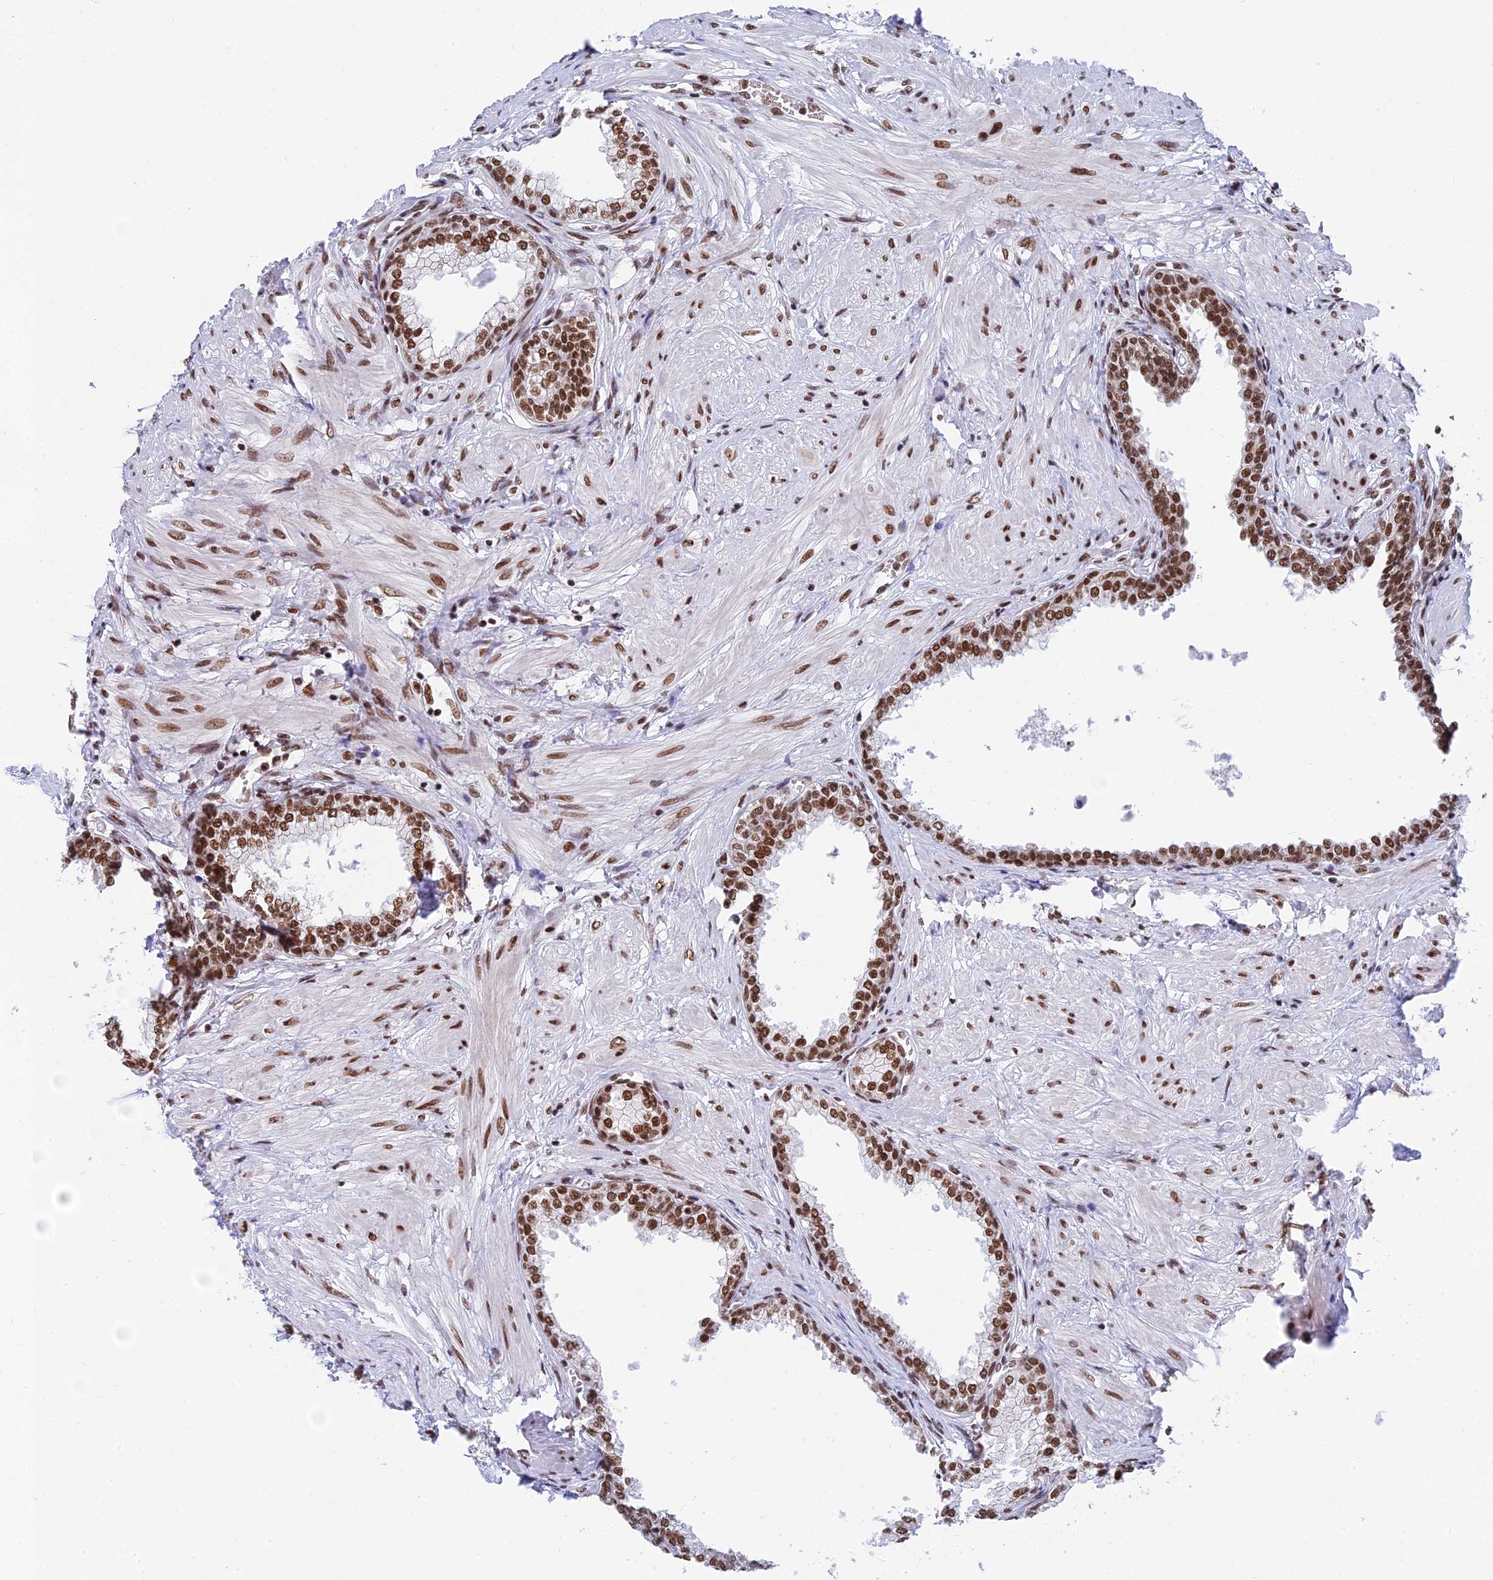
{"staining": {"intensity": "strong", "quantity": ">75%", "location": "nuclear"}, "tissue": "prostate", "cell_type": "Glandular cells", "image_type": "normal", "snomed": [{"axis": "morphology", "description": "Normal tissue, NOS"}, {"axis": "morphology", "description": "Urothelial carcinoma, Low grade"}, {"axis": "topography", "description": "Urinary bladder"}, {"axis": "topography", "description": "Prostate"}], "caption": "Brown immunohistochemical staining in unremarkable prostate exhibits strong nuclear expression in about >75% of glandular cells.", "gene": "EEF1AKMT3", "patient": {"sex": "male", "age": 60}}